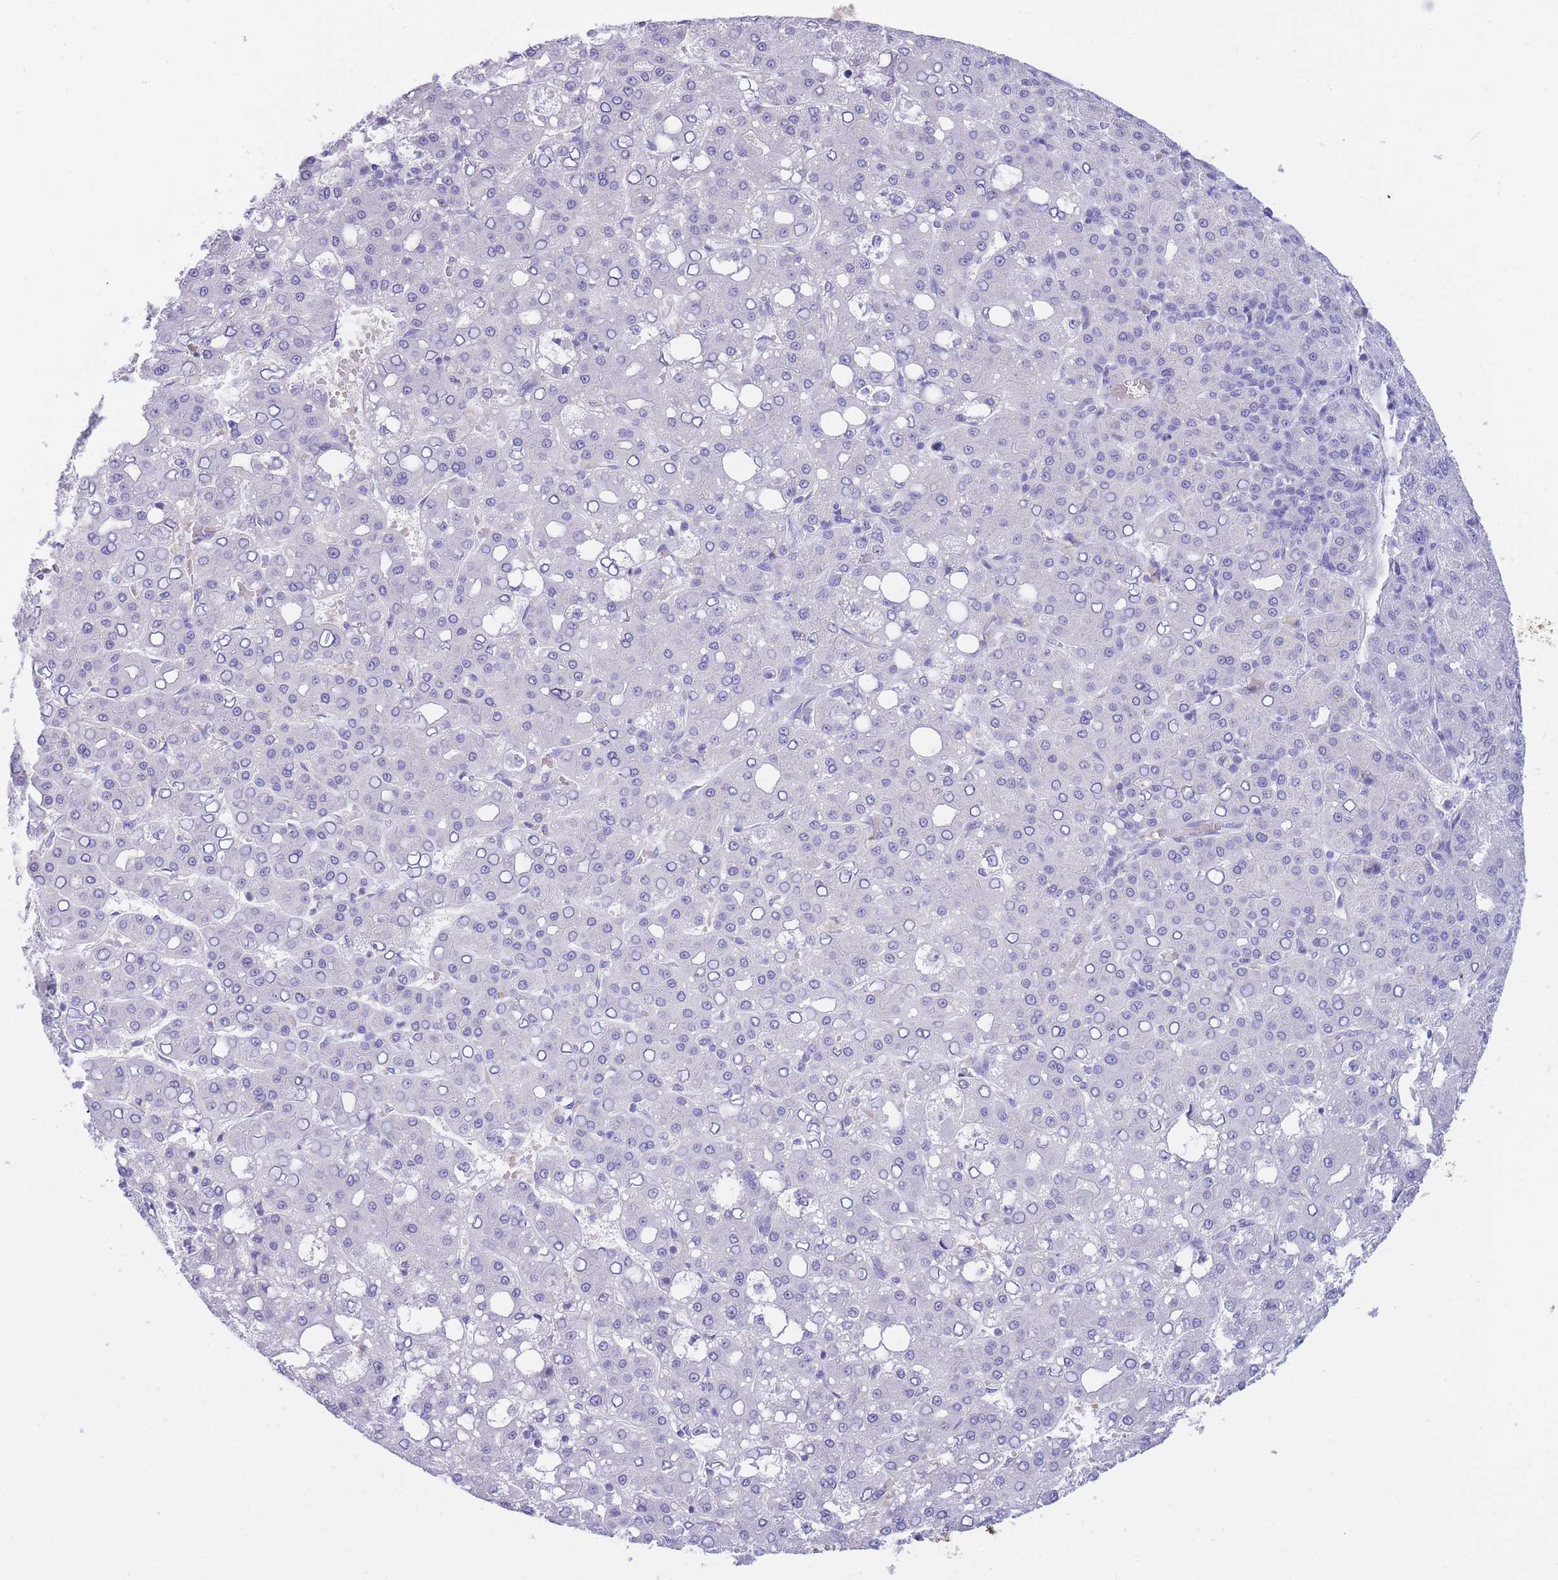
{"staining": {"intensity": "negative", "quantity": "none", "location": "none"}, "tissue": "liver cancer", "cell_type": "Tumor cells", "image_type": "cancer", "snomed": [{"axis": "morphology", "description": "Carcinoma, Hepatocellular, NOS"}, {"axis": "topography", "description": "Liver"}], "caption": "An immunohistochemistry photomicrograph of liver cancer (hepatocellular carcinoma) is shown. There is no staining in tumor cells of liver cancer (hepatocellular carcinoma). Brightfield microscopy of immunohistochemistry stained with DAB (3,3'-diaminobenzidine) (brown) and hematoxylin (blue), captured at high magnification.", "gene": "SSUH2", "patient": {"sex": "male", "age": 65}}